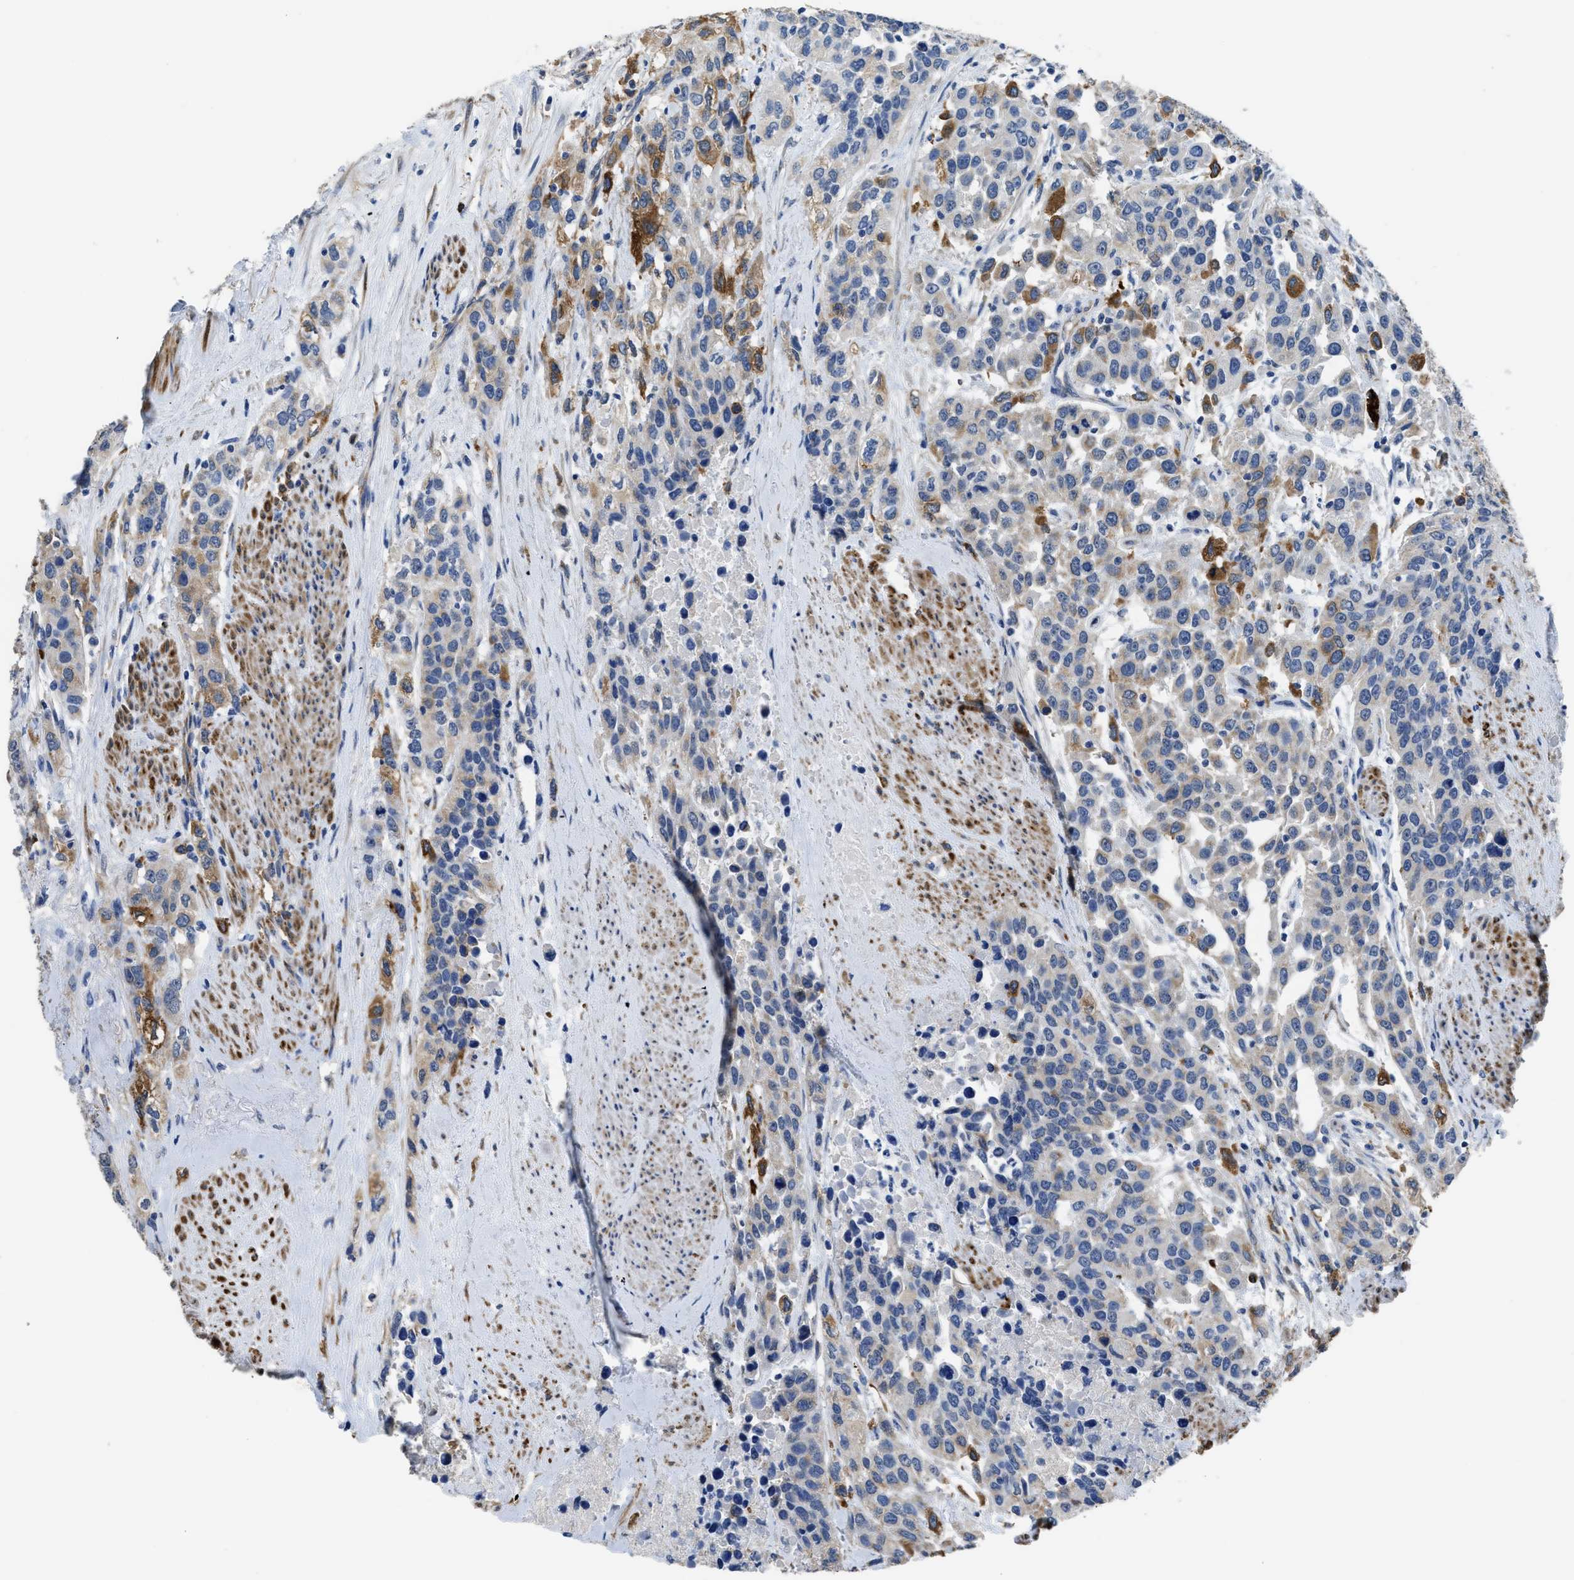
{"staining": {"intensity": "strong", "quantity": "<25%", "location": "cytoplasmic/membranous"}, "tissue": "urothelial cancer", "cell_type": "Tumor cells", "image_type": "cancer", "snomed": [{"axis": "morphology", "description": "Urothelial carcinoma, High grade"}, {"axis": "topography", "description": "Urinary bladder"}], "caption": "High-power microscopy captured an immunohistochemistry (IHC) image of urothelial cancer, revealing strong cytoplasmic/membranous expression in approximately <25% of tumor cells. (brown staining indicates protein expression, while blue staining denotes nuclei).", "gene": "ZSWIM5", "patient": {"sex": "female", "age": 80}}